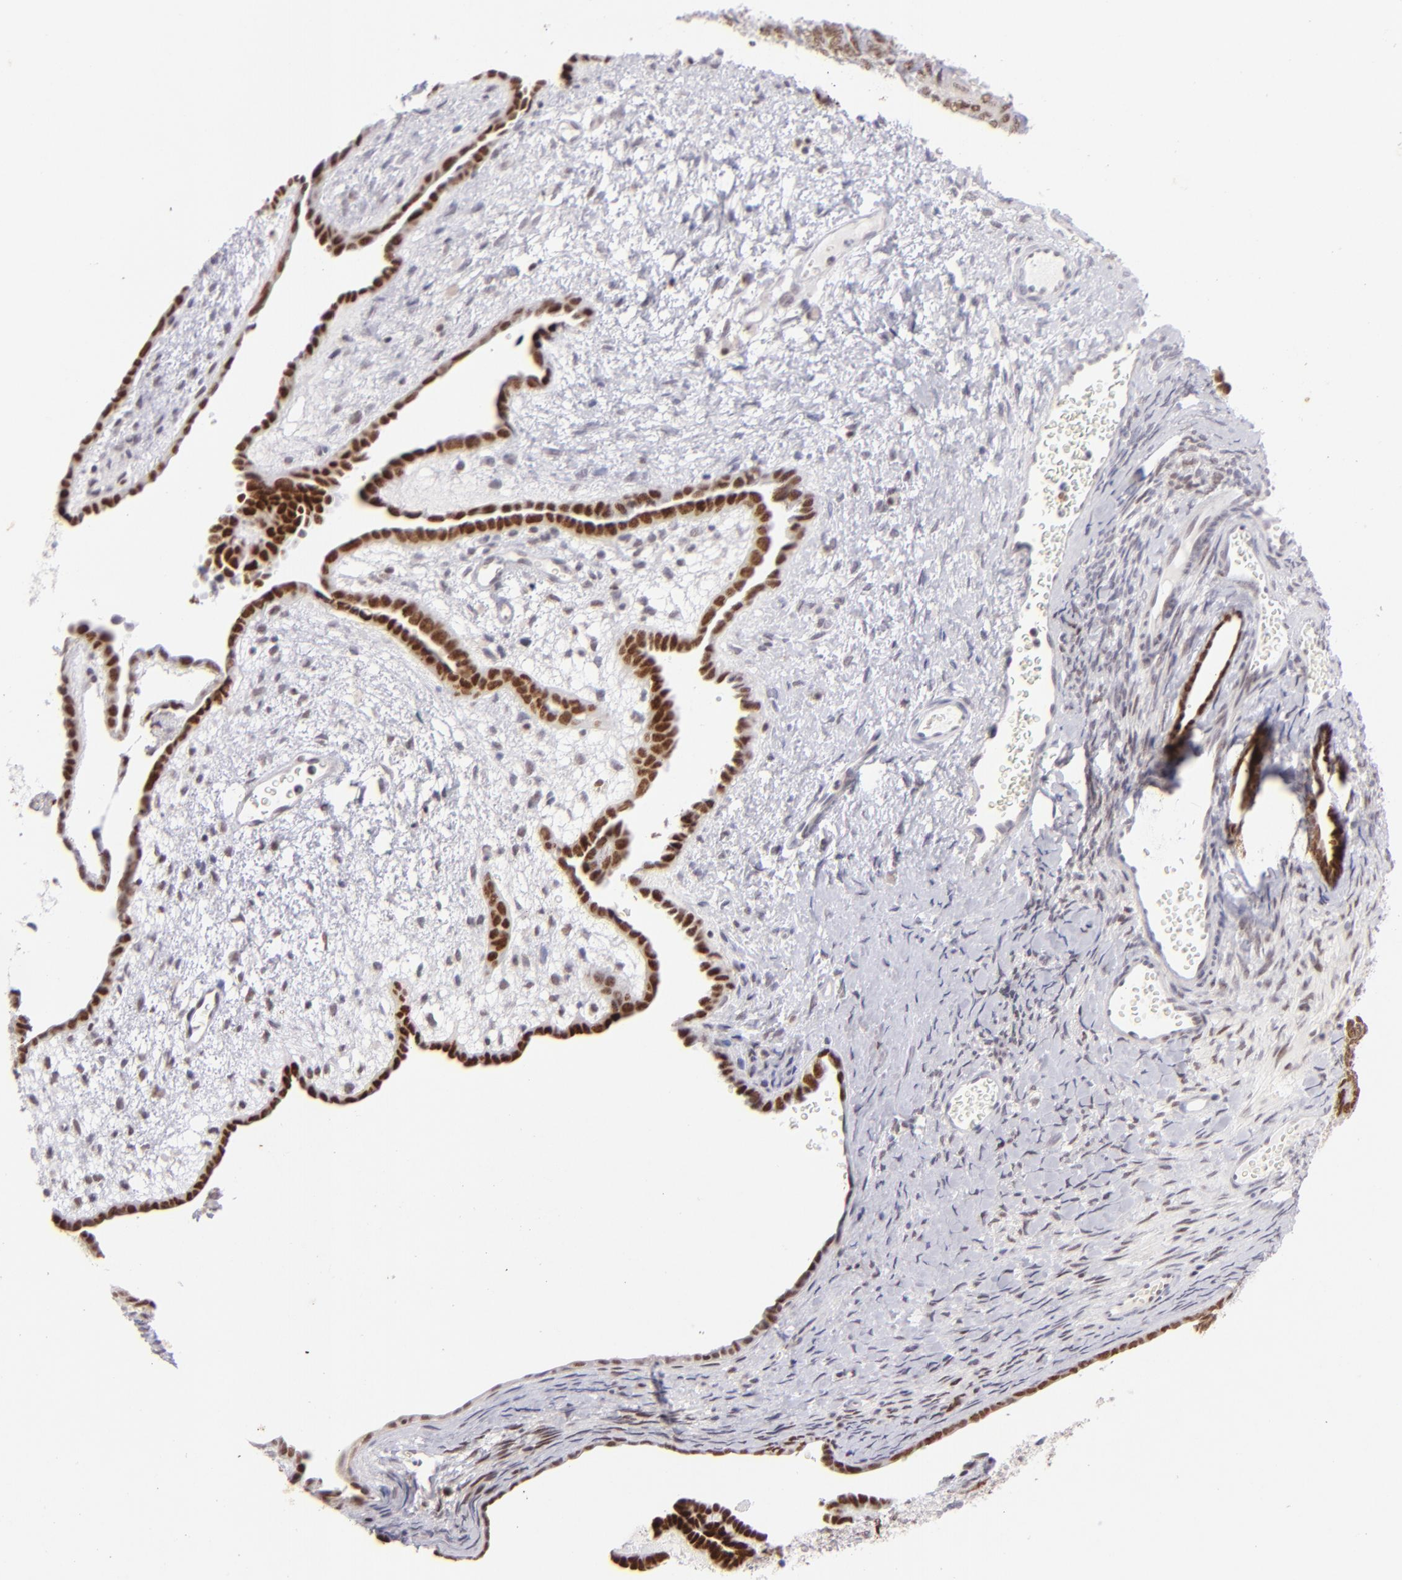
{"staining": {"intensity": "strong", "quantity": ">75%", "location": "nuclear"}, "tissue": "endometrial cancer", "cell_type": "Tumor cells", "image_type": "cancer", "snomed": [{"axis": "morphology", "description": "Neoplasm, malignant, NOS"}, {"axis": "topography", "description": "Endometrium"}], "caption": "Human endometrial cancer (neoplasm (malignant)) stained with a protein marker reveals strong staining in tumor cells.", "gene": "POU2F1", "patient": {"sex": "female", "age": 74}}